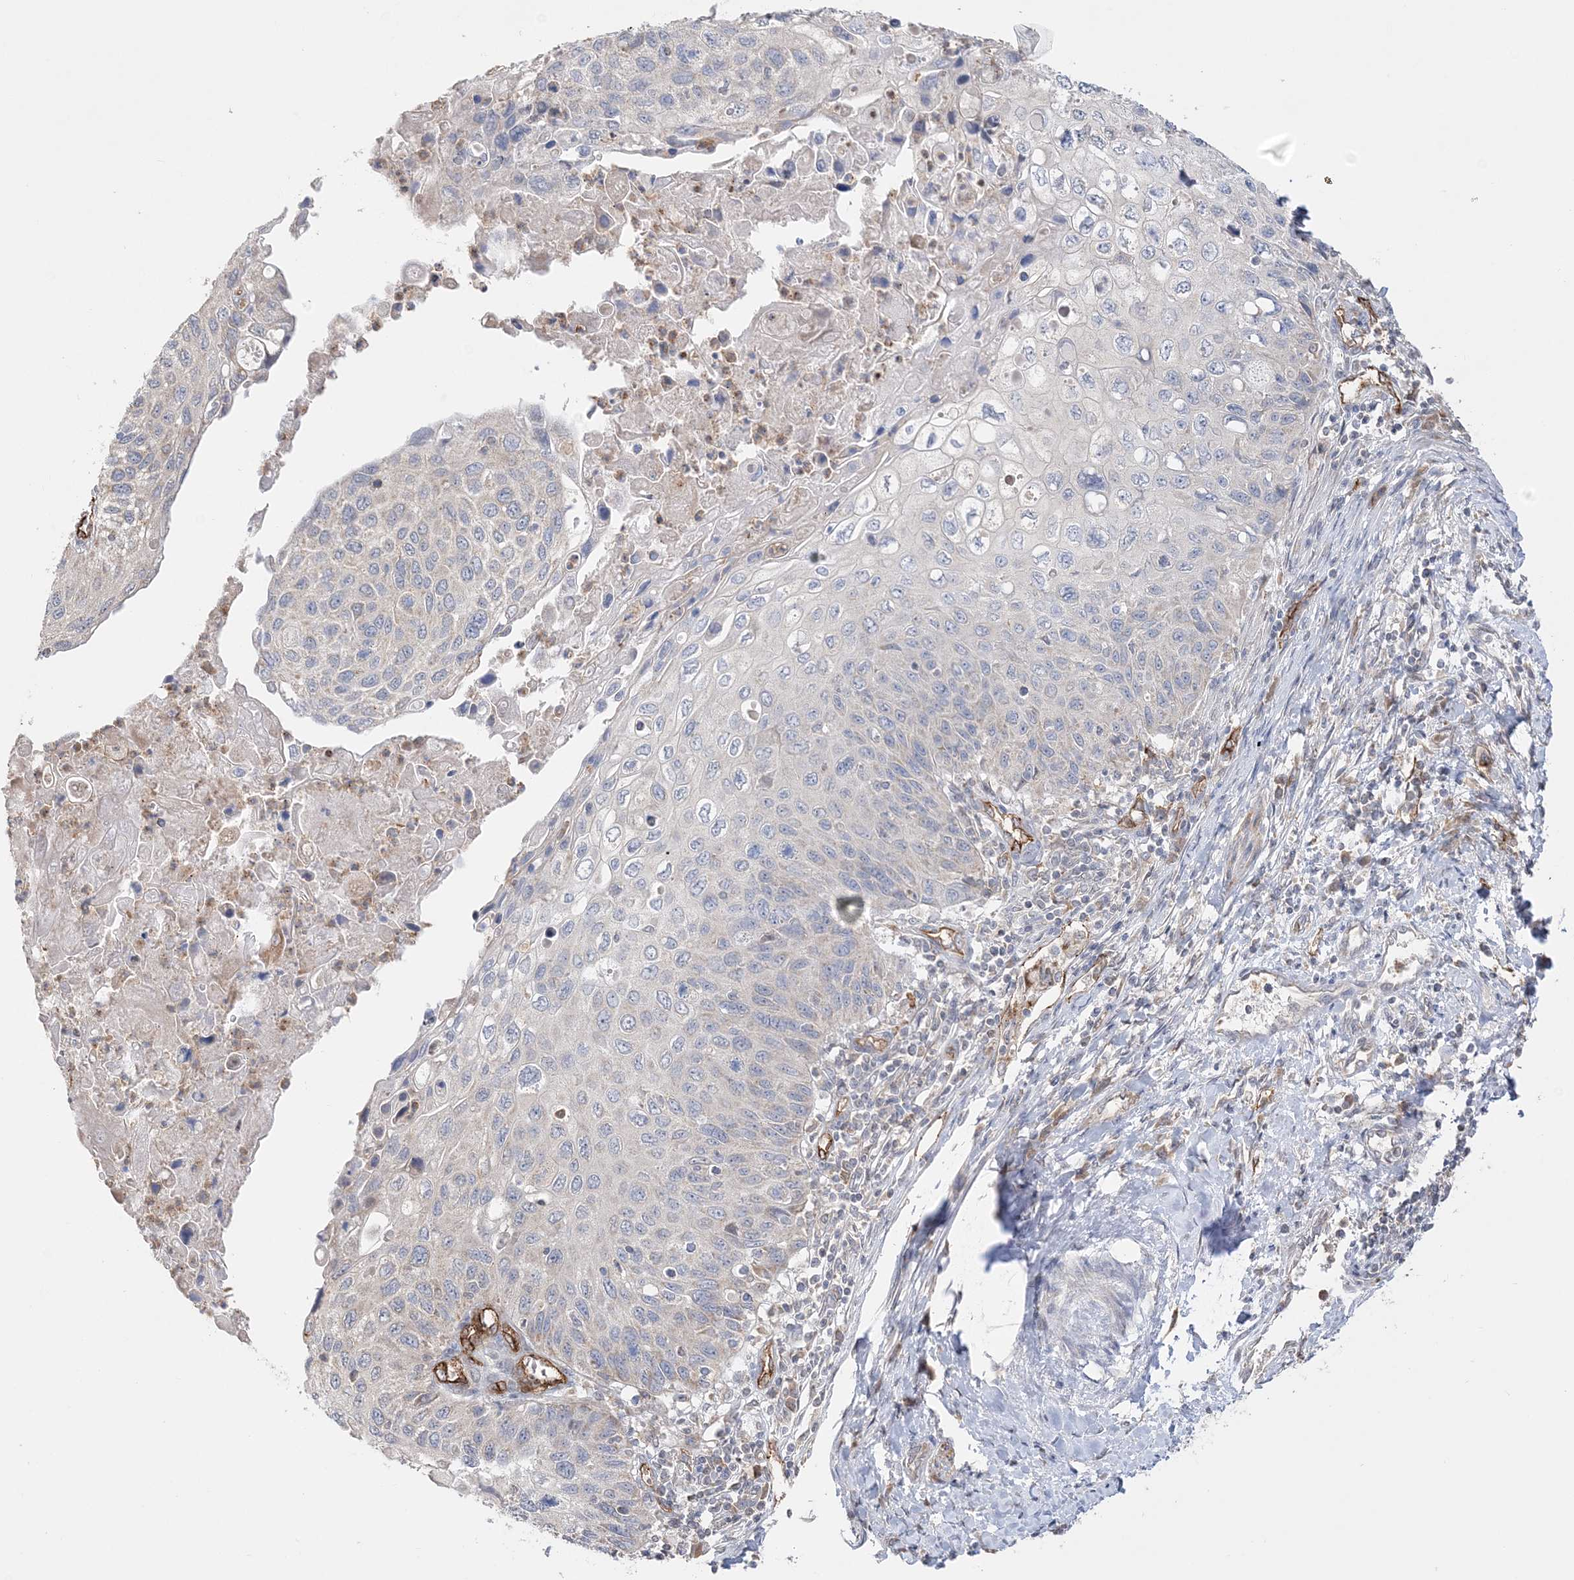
{"staining": {"intensity": "negative", "quantity": "none", "location": "none"}, "tissue": "cervical cancer", "cell_type": "Tumor cells", "image_type": "cancer", "snomed": [{"axis": "morphology", "description": "Squamous cell carcinoma, NOS"}, {"axis": "topography", "description": "Cervix"}], "caption": "High power microscopy photomicrograph of an IHC histopathology image of cervical squamous cell carcinoma, revealing no significant positivity in tumor cells. (DAB IHC with hematoxylin counter stain).", "gene": "FARSB", "patient": {"sex": "female", "age": 70}}